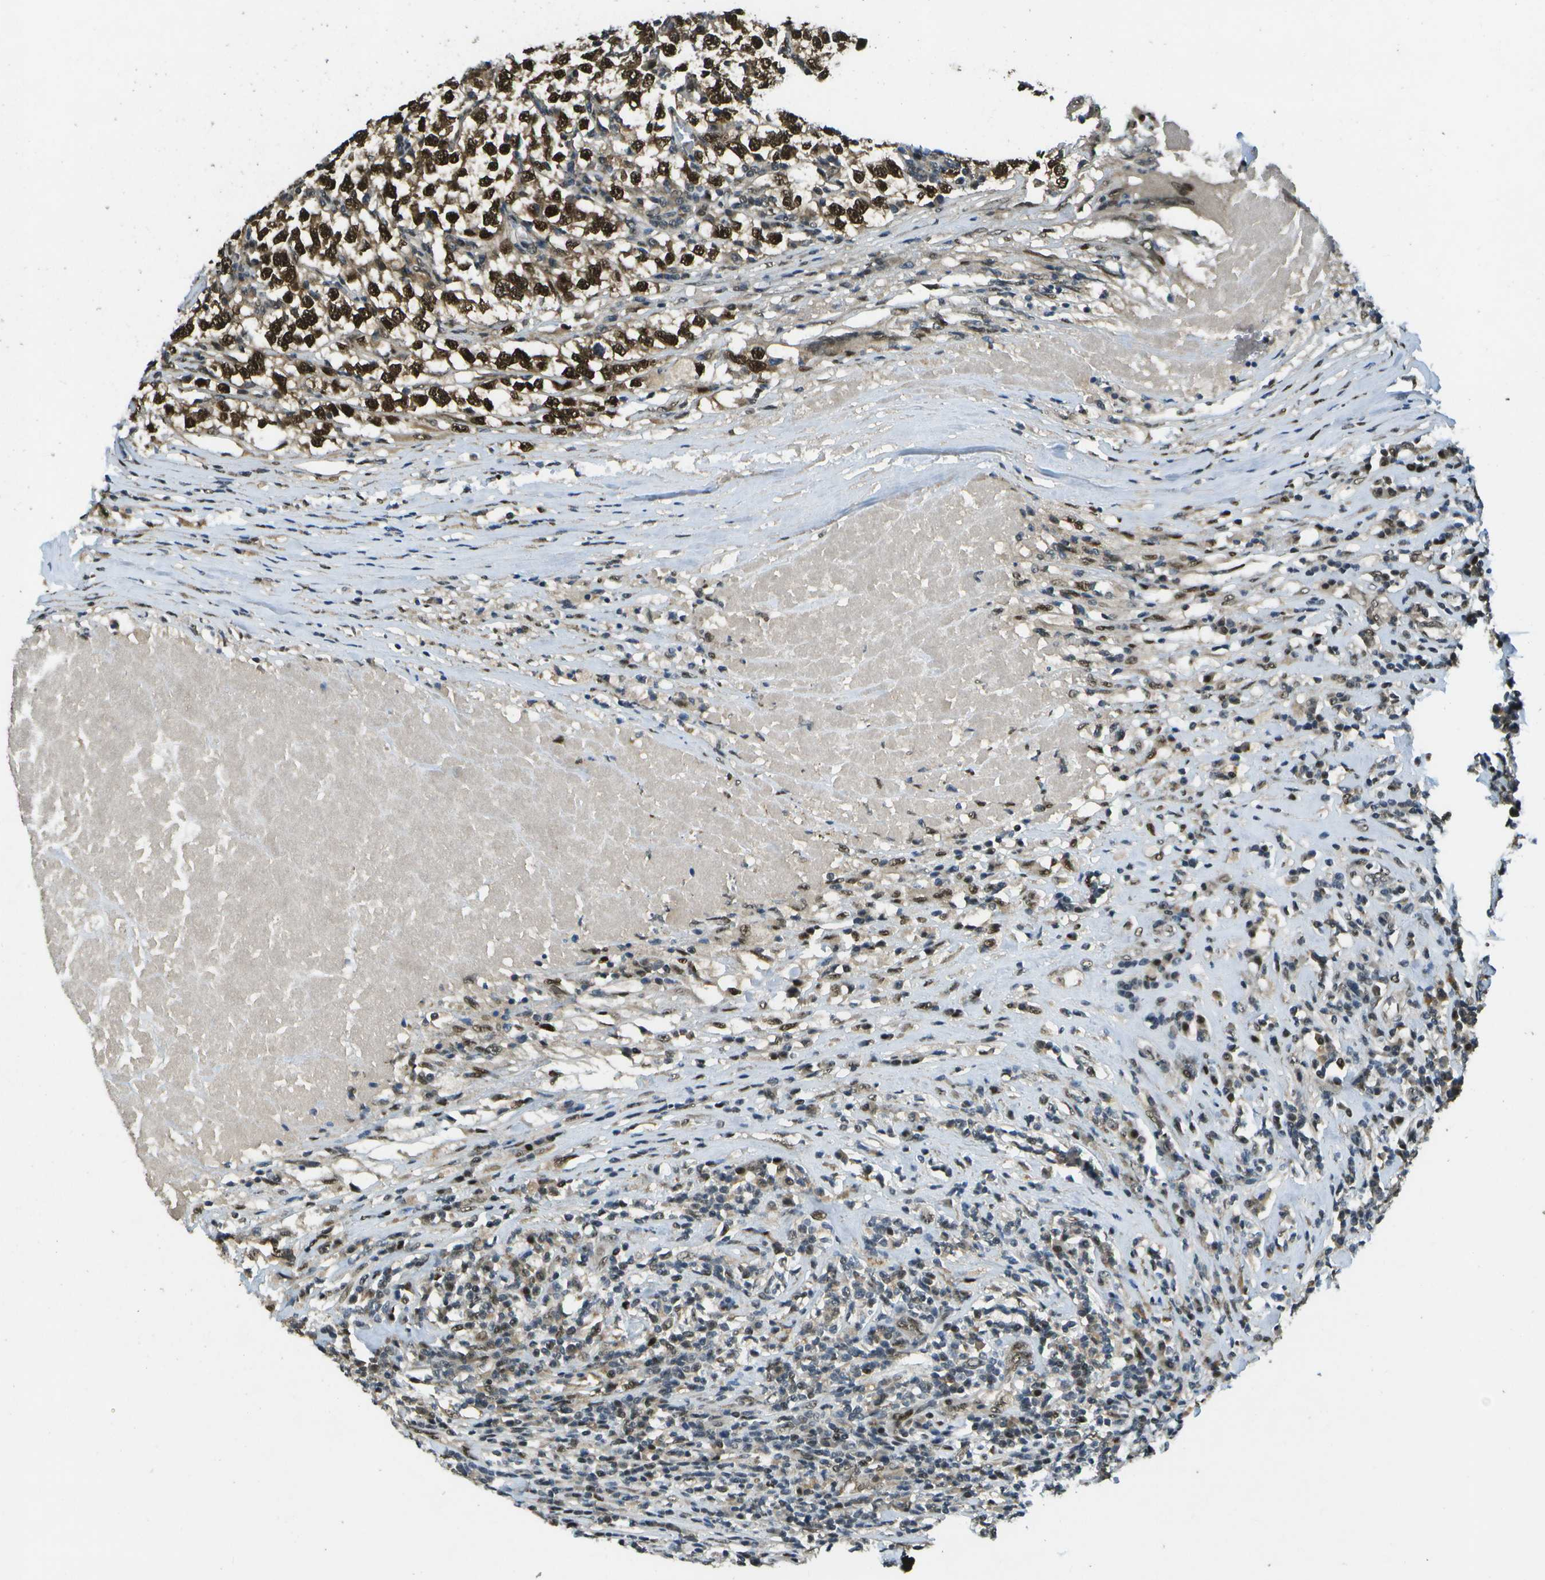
{"staining": {"intensity": "strong", "quantity": ">75%", "location": "nuclear"}, "tissue": "testis cancer", "cell_type": "Tumor cells", "image_type": "cancer", "snomed": [{"axis": "morphology", "description": "Normal tissue, NOS"}, {"axis": "morphology", "description": "Seminoma, NOS"}, {"axis": "topography", "description": "Testis"}], "caption": "Seminoma (testis) was stained to show a protein in brown. There is high levels of strong nuclear expression in about >75% of tumor cells. The staining was performed using DAB (3,3'-diaminobenzidine), with brown indicating positive protein expression. Nuclei are stained blue with hematoxylin.", "gene": "GANC", "patient": {"sex": "male", "age": 43}}